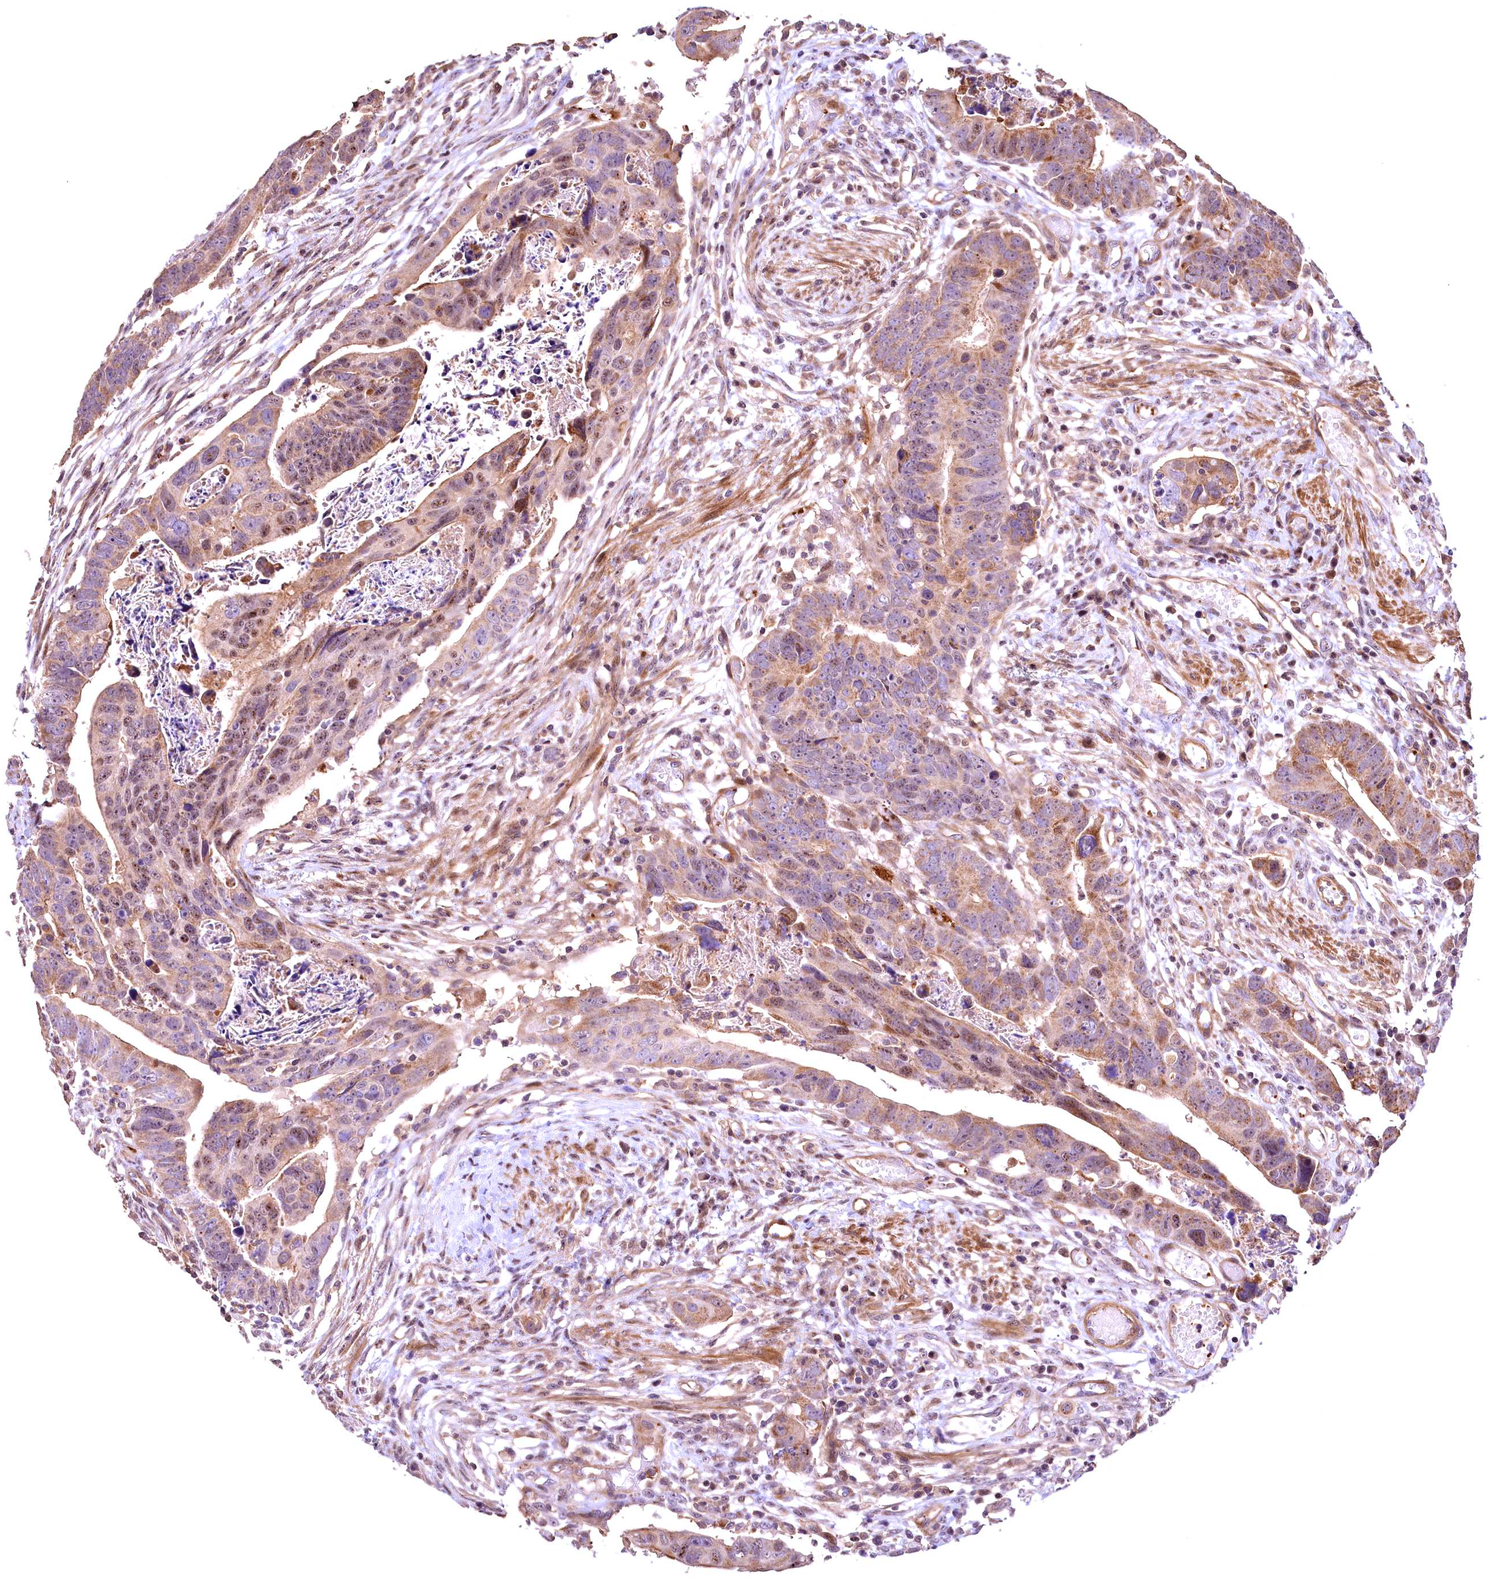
{"staining": {"intensity": "moderate", "quantity": "<25%", "location": "cytoplasmic/membranous,nuclear"}, "tissue": "colorectal cancer", "cell_type": "Tumor cells", "image_type": "cancer", "snomed": [{"axis": "morphology", "description": "Adenocarcinoma, NOS"}, {"axis": "topography", "description": "Rectum"}], "caption": "Immunohistochemistry (IHC) photomicrograph of neoplastic tissue: colorectal cancer stained using immunohistochemistry (IHC) demonstrates low levels of moderate protein expression localized specifically in the cytoplasmic/membranous and nuclear of tumor cells, appearing as a cytoplasmic/membranous and nuclear brown color.", "gene": "FUZ", "patient": {"sex": "female", "age": 65}}